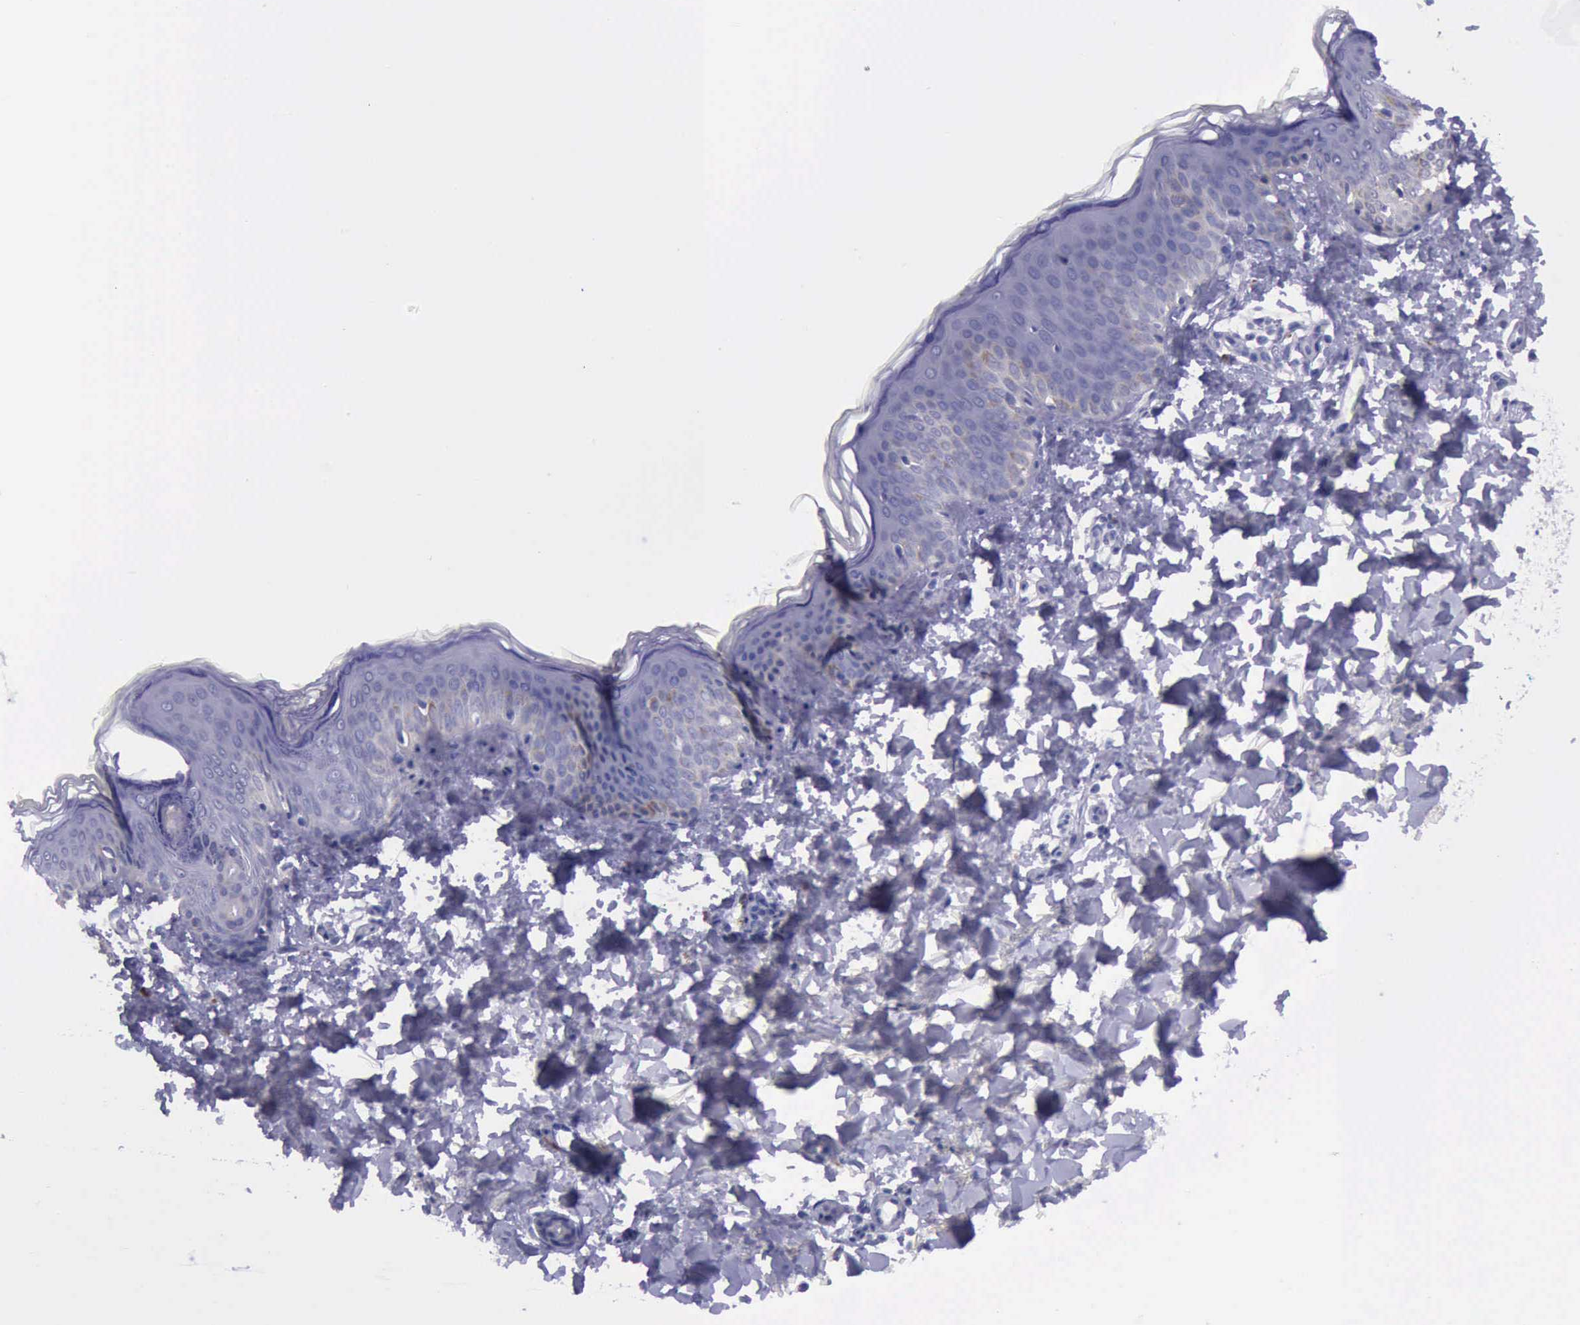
{"staining": {"intensity": "negative", "quantity": "none", "location": "none"}, "tissue": "skin", "cell_type": "Fibroblasts", "image_type": "normal", "snomed": [{"axis": "morphology", "description": "Normal tissue, NOS"}, {"axis": "topography", "description": "Skin"}], "caption": "IHC photomicrograph of benign human skin stained for a protein (brown), which demonstrates no positivity in fibroblasts. The staining was performed using DAB to visualize the protein expression in brown, while the nuclei were stained in blue with hematoxylin (Magnification: 20x).", "gene": "GLA", "patient": {"sex": "female", "age": 4}}